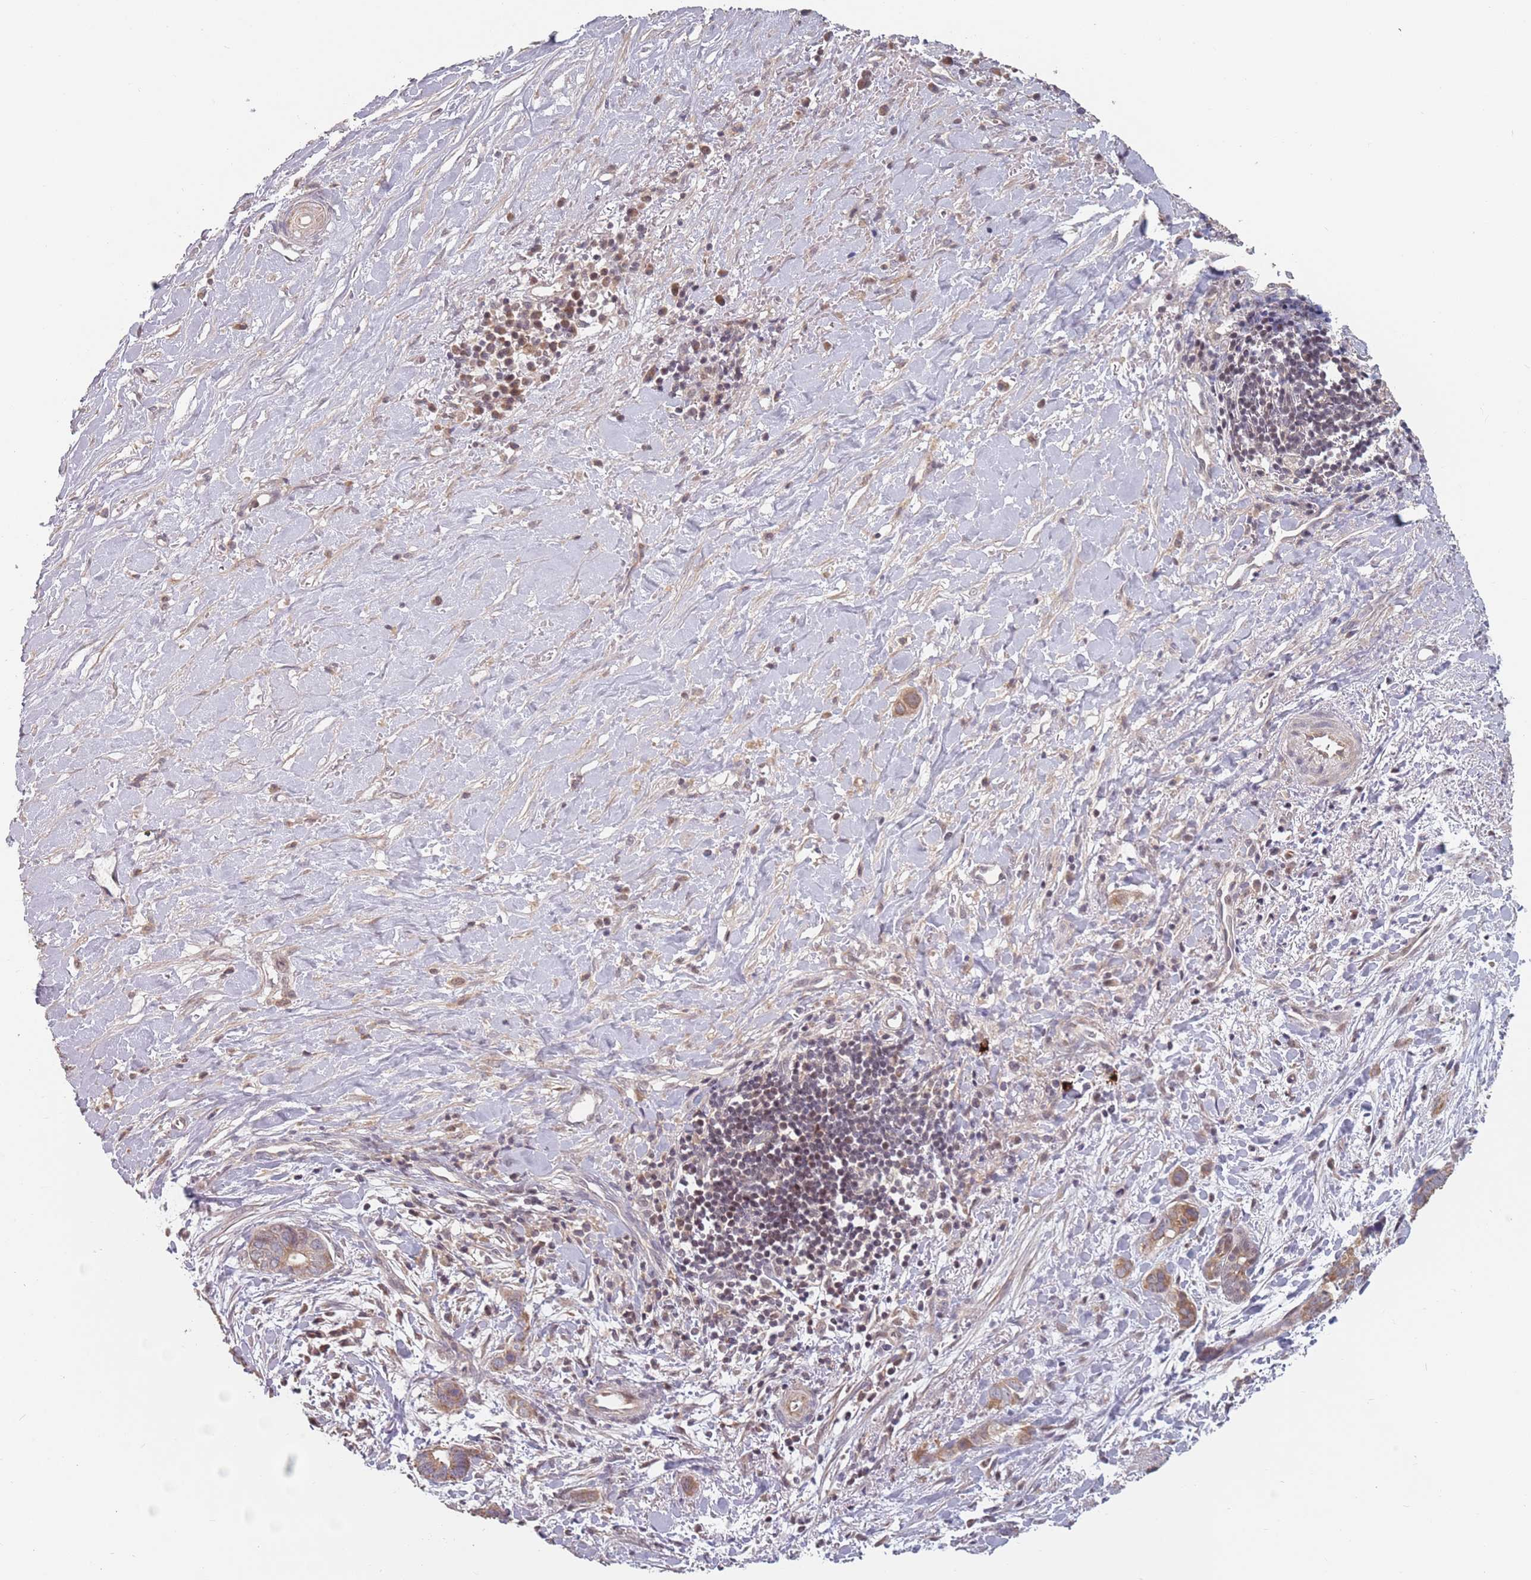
{"staining": {"intensity": "moderate", "quantity": ">75%", "location": "cytoplasmic/membranous"}, "tissue": "liver cancer", "cell_type": "Tumor cells", "image_type": "cancer", "snomed": [{"axis": "morphology", "description": "Cholangiocarcinoma"}, {"axis": "topography", "description": "Liver"}], "caption": "Immunohistochemistry photomicrograph of neoplastic tissue: human cholangiocarcinoma (liver) stained using immunohistochemistry shows medium levels of moderate protein expression localized specifically in the cytoplasmic/membranous of tumor cells, appearing as a cytoplasmic/membranous brown color.", "gene": "VPS52", "patient": {"sex": "female", "age": 79}}